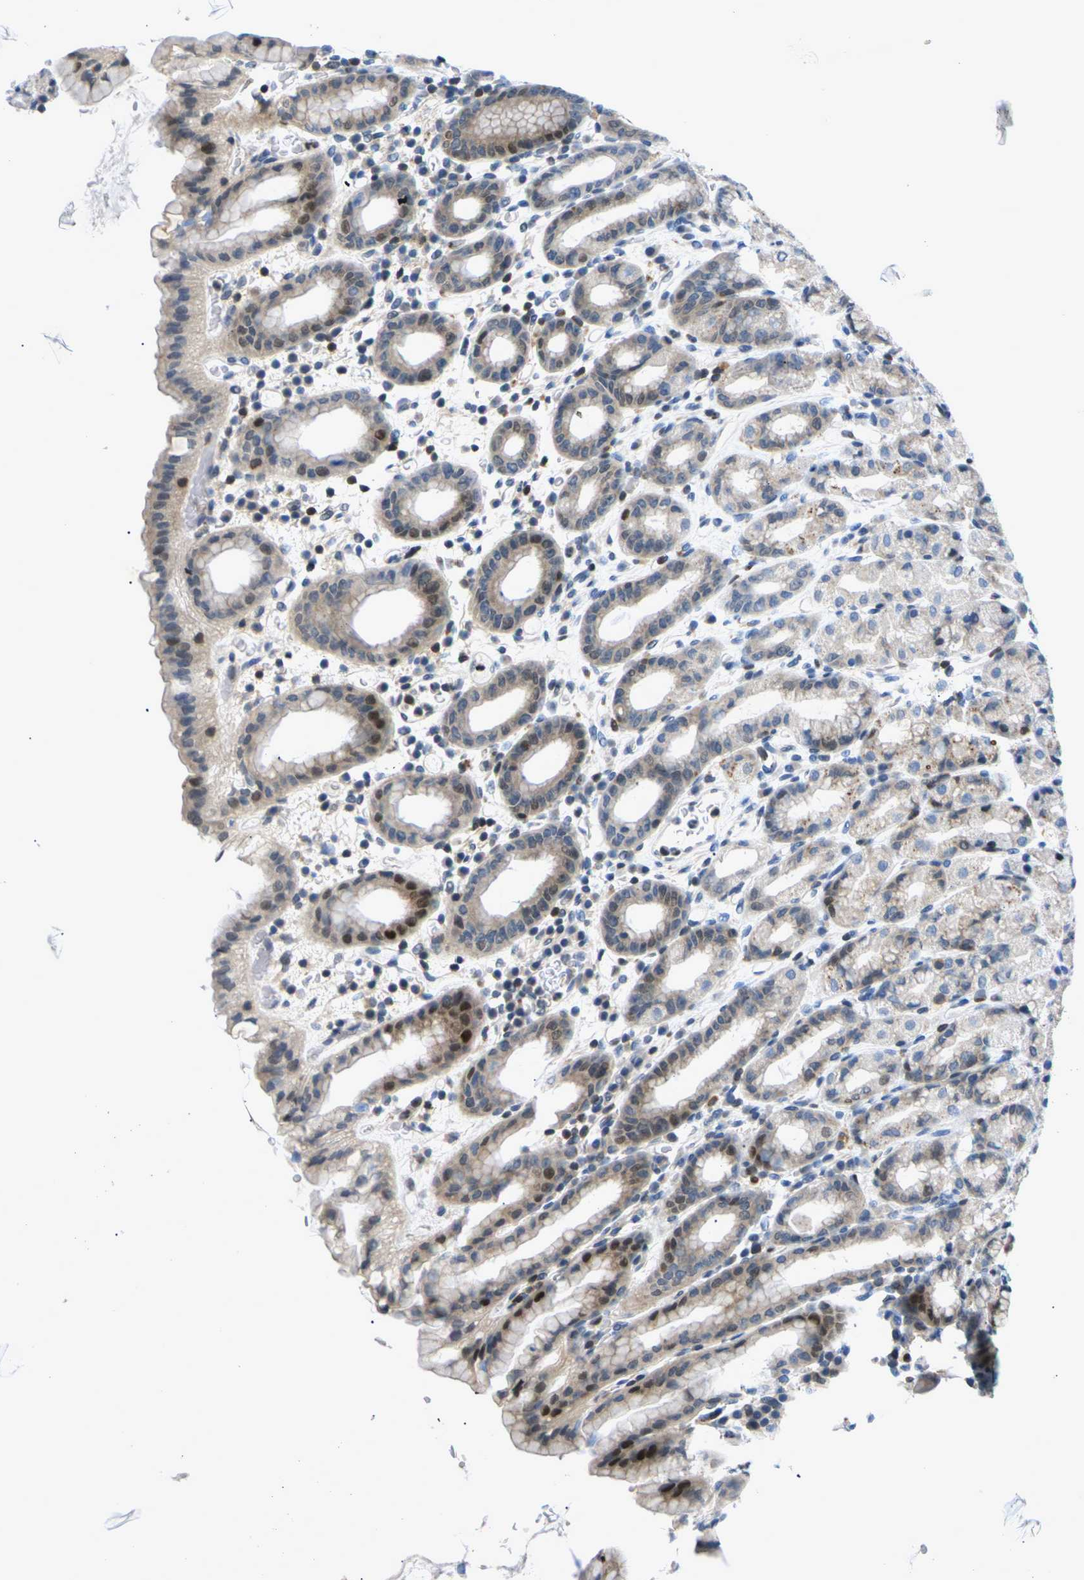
{"staining": {"intensity": "strong", "quantity": "<25%", "location": "cytoplasmic/membranous,nuclear"}, "tissue": "stomach", "cell_type": "Glandular cells", "image_type": "normal", "snomed": [{"axis": "morphology", "description": "Normal tissue, NOS"}, {"axis": "topography", "description": "Stomach, upper"}], "caption": "Immunohistochemical staining of unremarkable human stomach demonstrates medium levels of strong cytoplasmic/membranous,nuclear staining in approximately <25% of glandular cells. (IHC, brightfield microscopy, high magnification).", "gene": "RPS6KA3", "patient": {"sex": "male", "age": 68}}